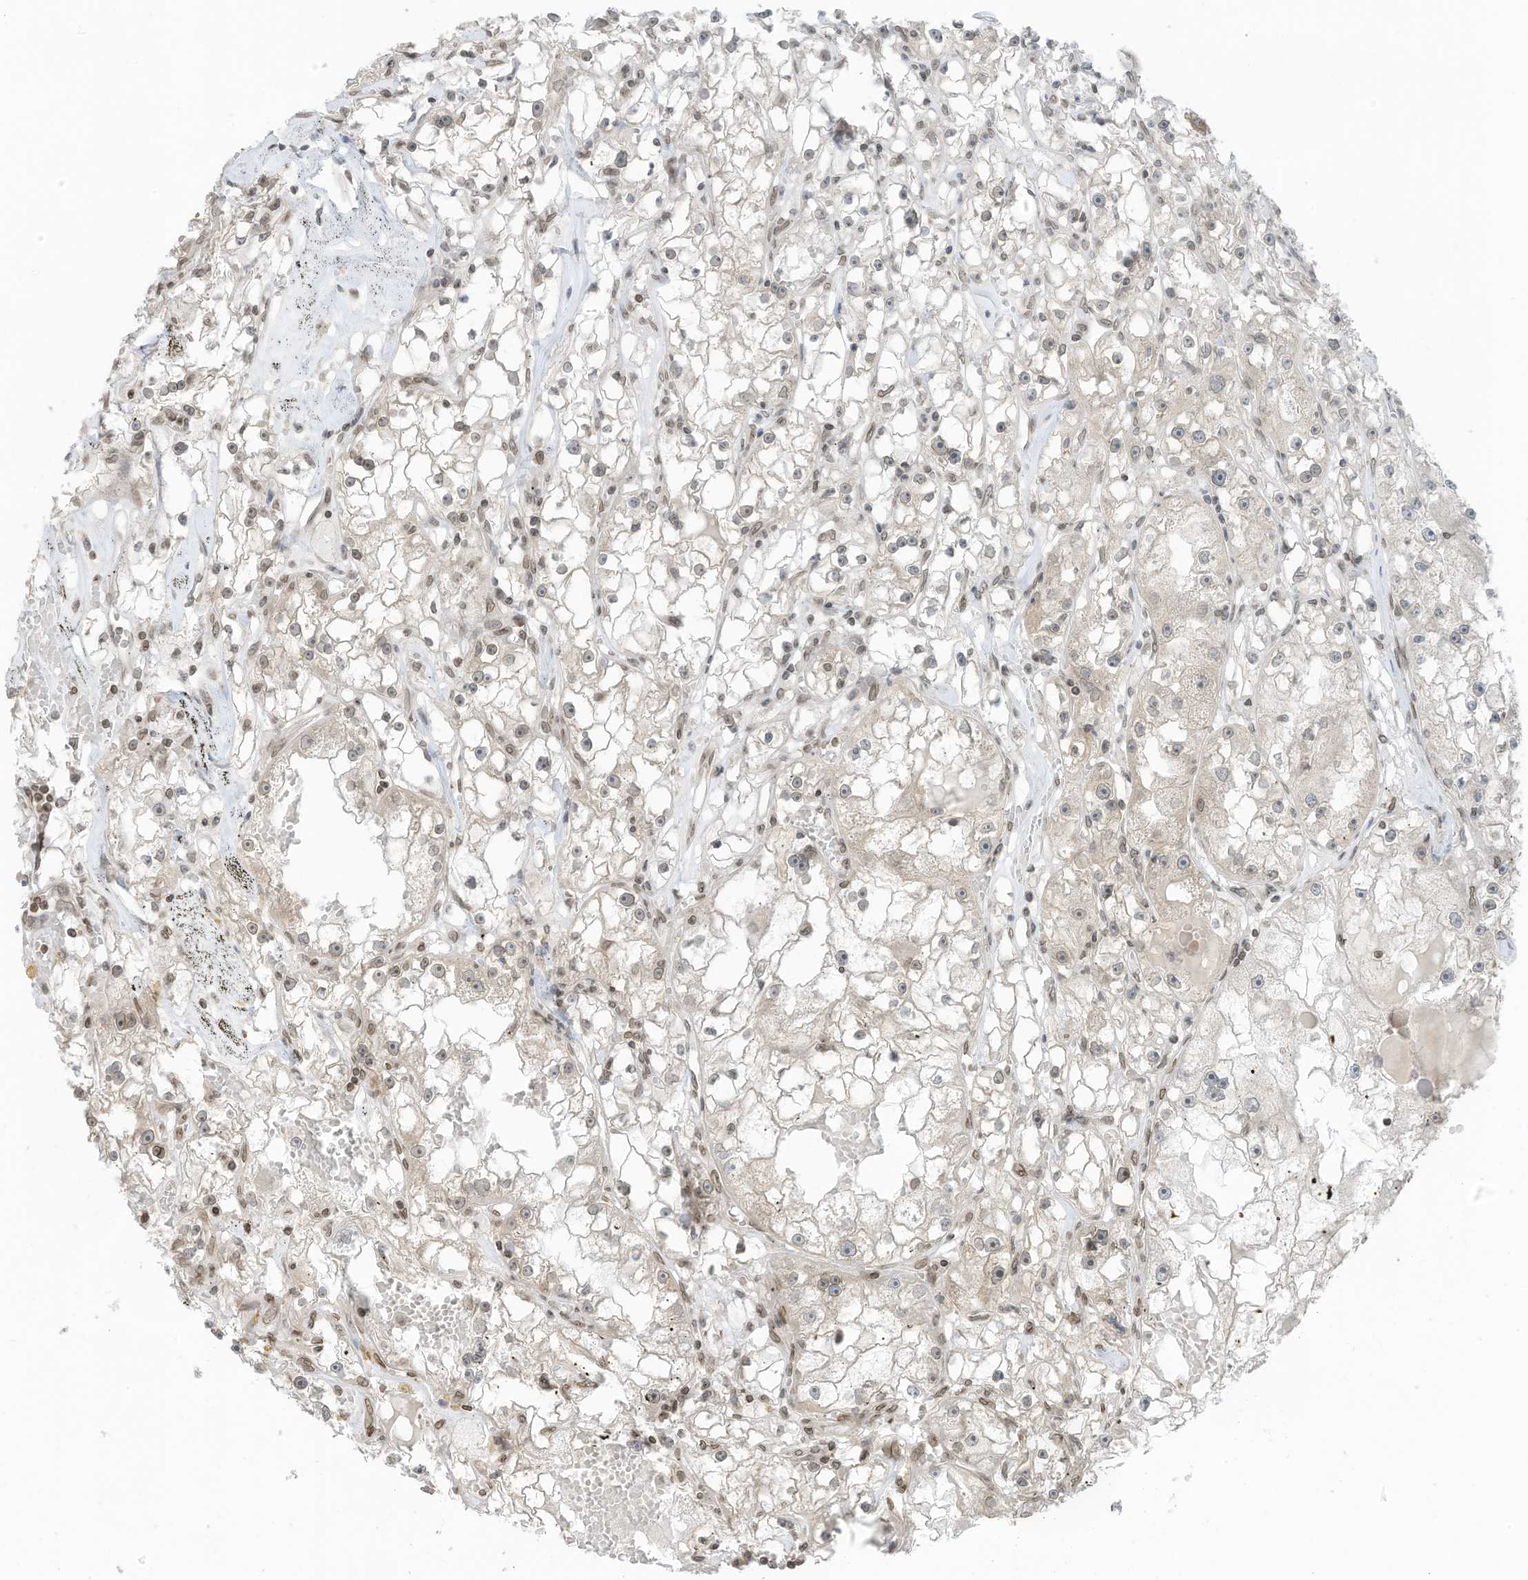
{"staining": {"intensity": "negative", "quantity": "none", "location": "none"}, "tissue": "renal cancer", "cell_type": "Tumor cells", "image_type": "cancer", "snomed": [{"axis": "morphology", "description": "Adenocarcinoma, NOS"}, {"axis": "topography", "description": "Kidney"}], "caption": "Tumor cells are negative for brown protein staining in adenocarcinoma (renal).", "gene": "RABL3", "patient": {"sex": "male", "age": 56}}